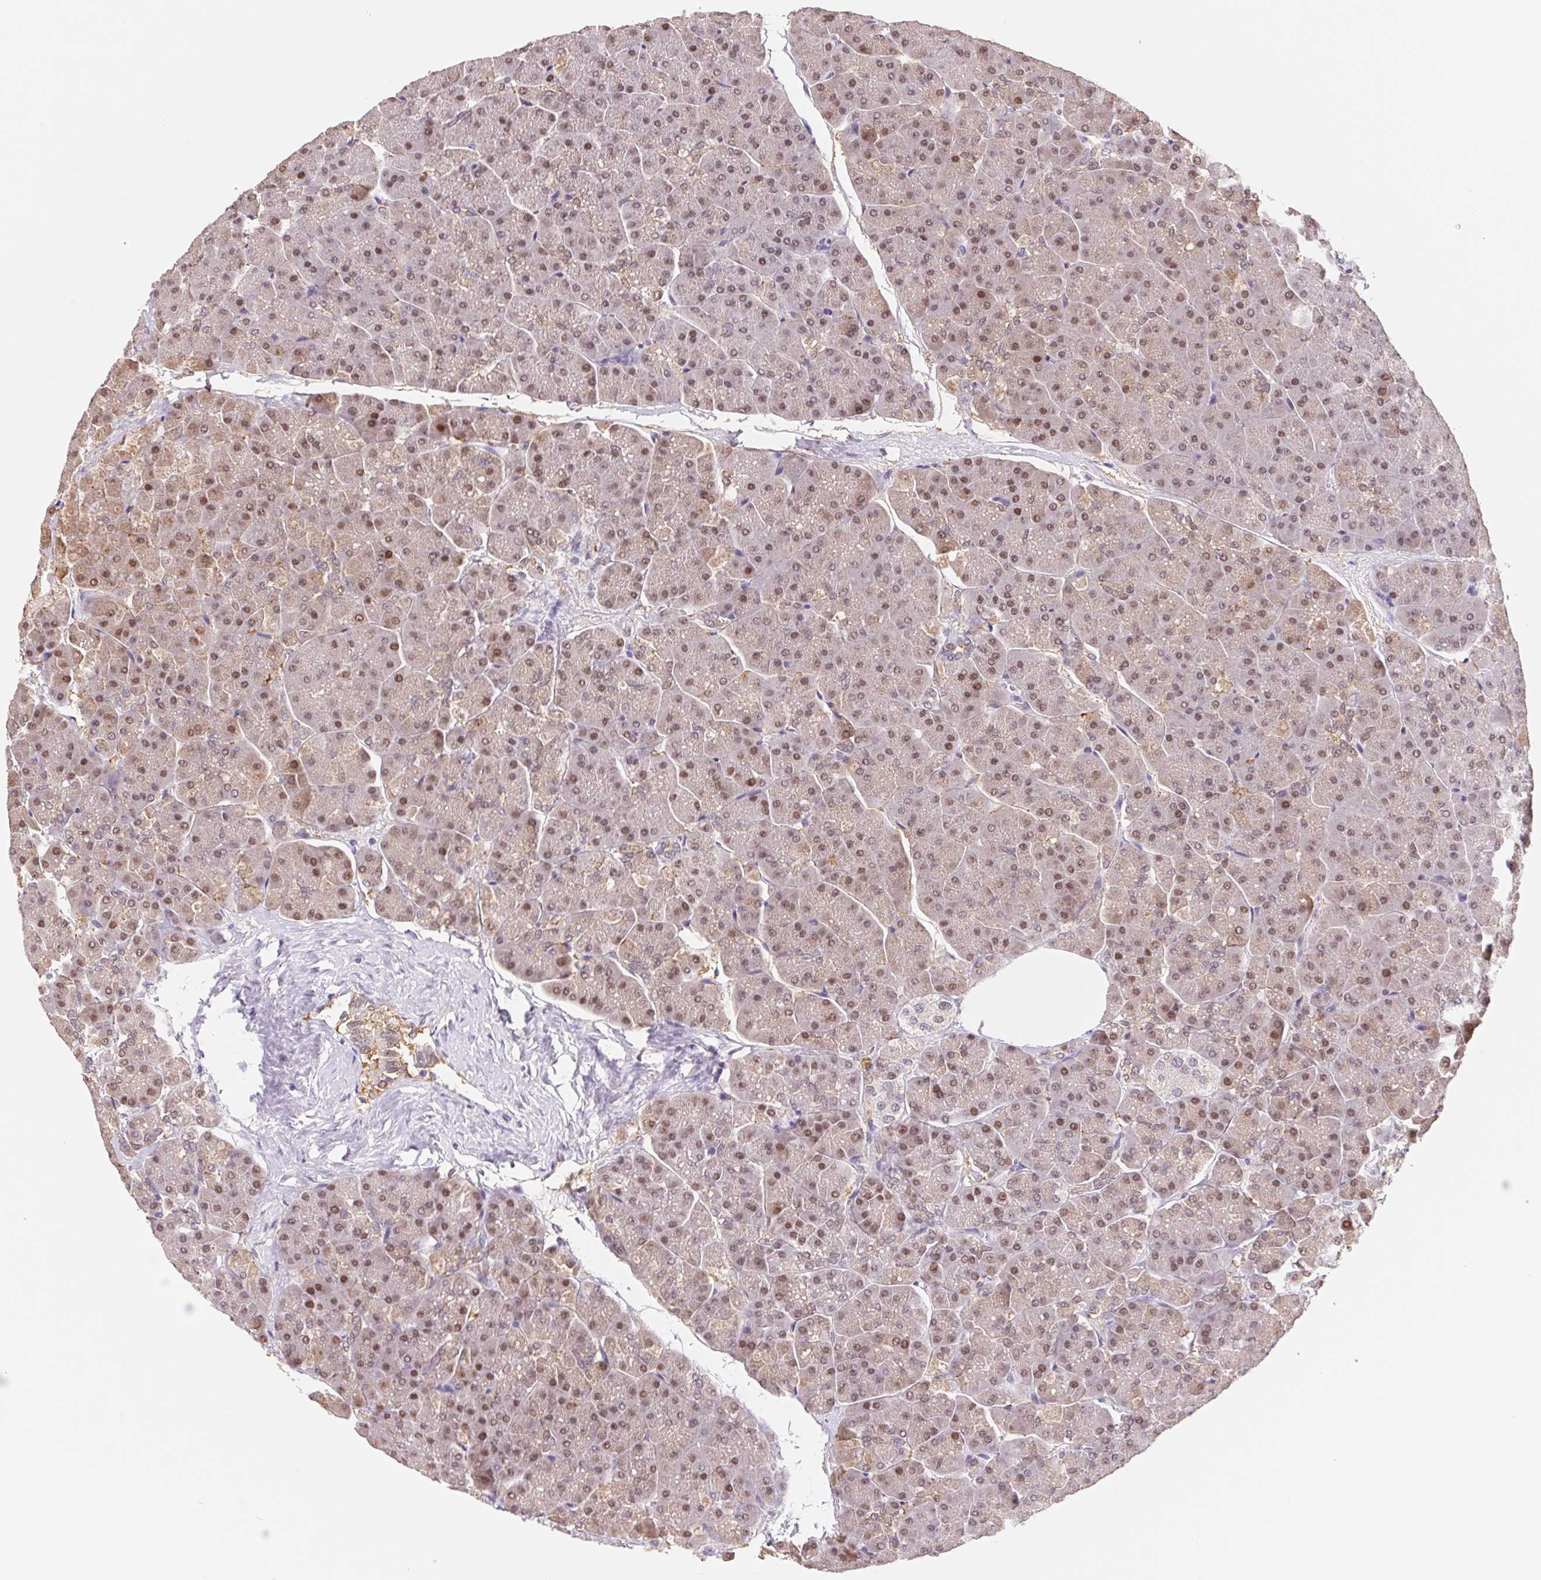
{"staining": {"intensity": "moderate", "quantity": "25%-75%", "location": "nuclear"}, "tissue": "pancreas", "cell_type": "Exocrine glandular cells", "image_type": "normal", "snomed": [{"axis": "morphology", "description": "Normal tissue, NOS"}, {"axis": "topography", "description": "Pancreas"}, {"axis": "topography", "description": "Peripheral nerve tissue"}], "caption": "Pancreas stained for a protein (brown) shows moderate nuclear positive positivity in approximately 25%-75% of exocrine glandular cells.", "gene": "L3MBTL4", "patient": {"sex": "male", "age": 54}}